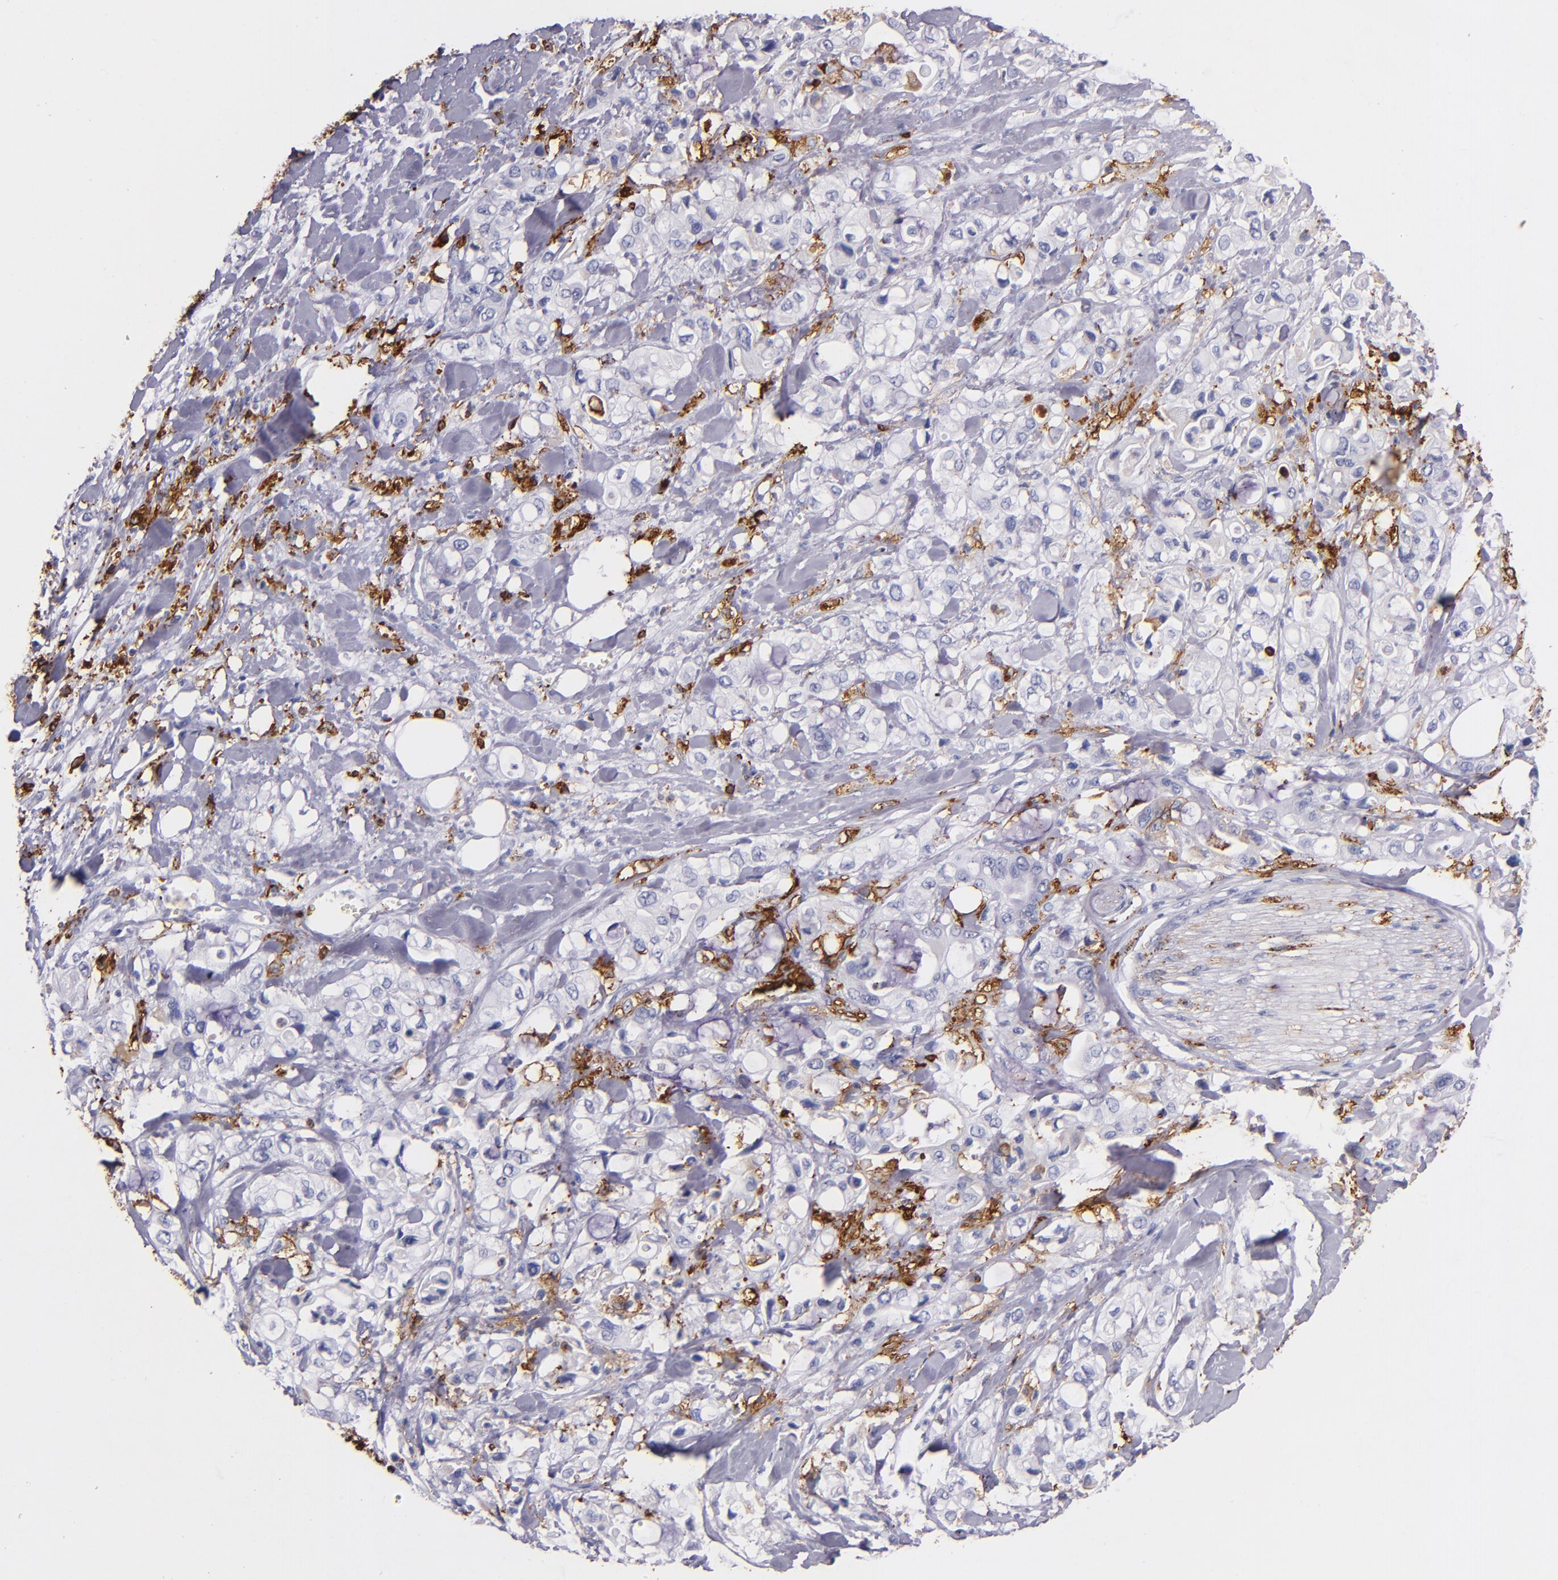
{"staining": {"intensity": "weak", "quantity": "<25%", "location": "cytoplasmic/membranous"}, "tissue": "pancreatic cancer", "cell_type": "Tumor cells", "image_type": "cancer", "snomed": [{"axis": "morphology", "description": "Adenocarcinoma, NOS"}, {"axis": "topography", "description": "Pancreas"}], "caption": "Pancreatic adenocarcinoma stained for a protein using IHC shows no staining tumor cells.", "gene": "HLA-DRA", "patient": {"sex": "male", "age": 70}}